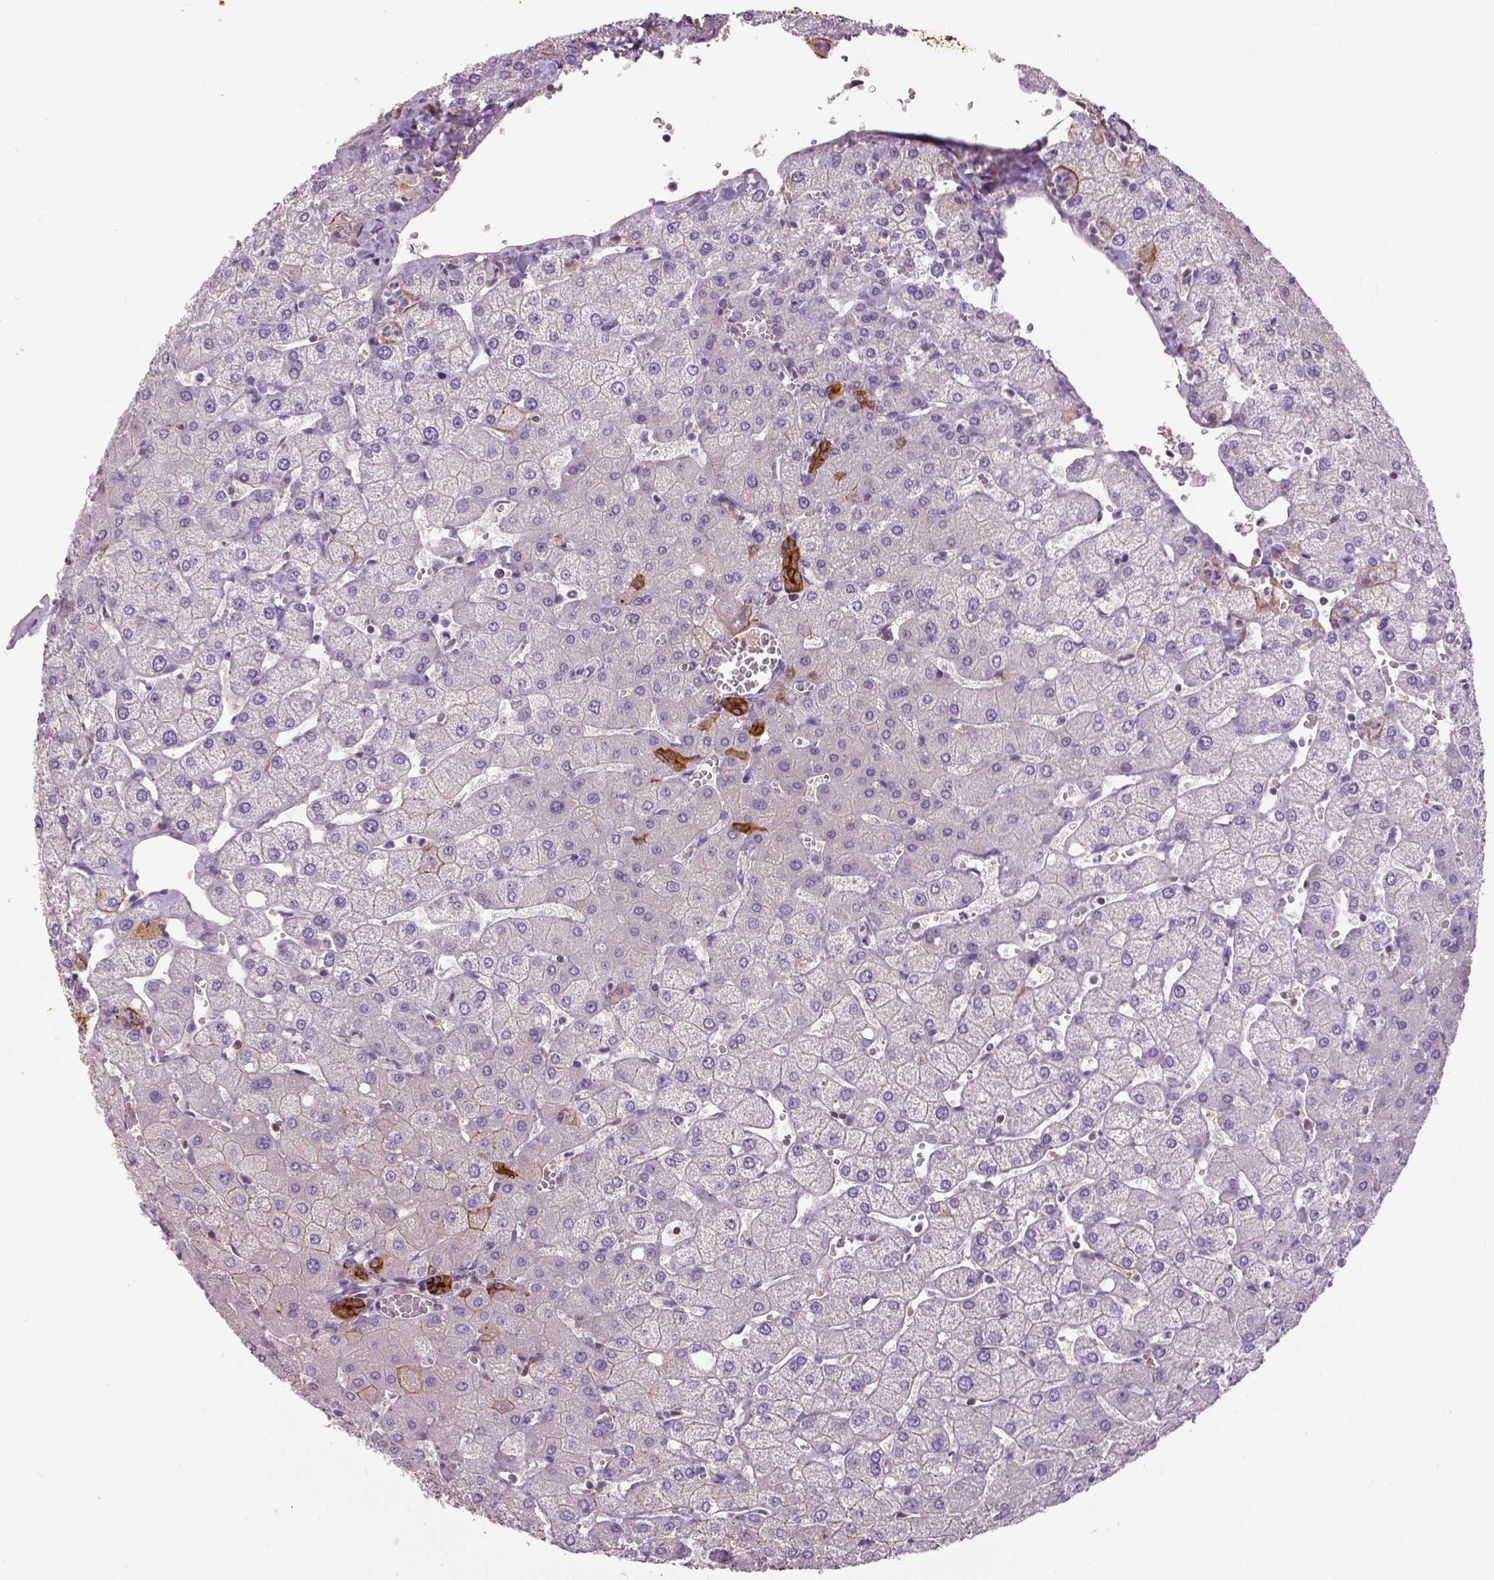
{"staining": {"intensity": "strong", "quantity": ">75%", "location": "cytoplasmic/membranous"}, "tissue": "liver", "cell_type": "Cholangiocytes", "image_type": "normal", "snomed": [{"axis": "morphology", "description": "Normal tissue, NOS"}, {"axis": "topography", "description": "Liver"}], "caption": "IHC (DAB (3,3'-diaminobenzidine)) staining of unremarkable liver displays strong cytoplasmic/membranous protein expression in about >75% of cholangiocytes. (Stains: DAB (3,3'-diaminobenzidine) in brown, nuclei in blue, Microscopy: brightfield microscopy at high magnification).", "gene": "ANXA13", "patient": {"sex": "female", "age": 54}}